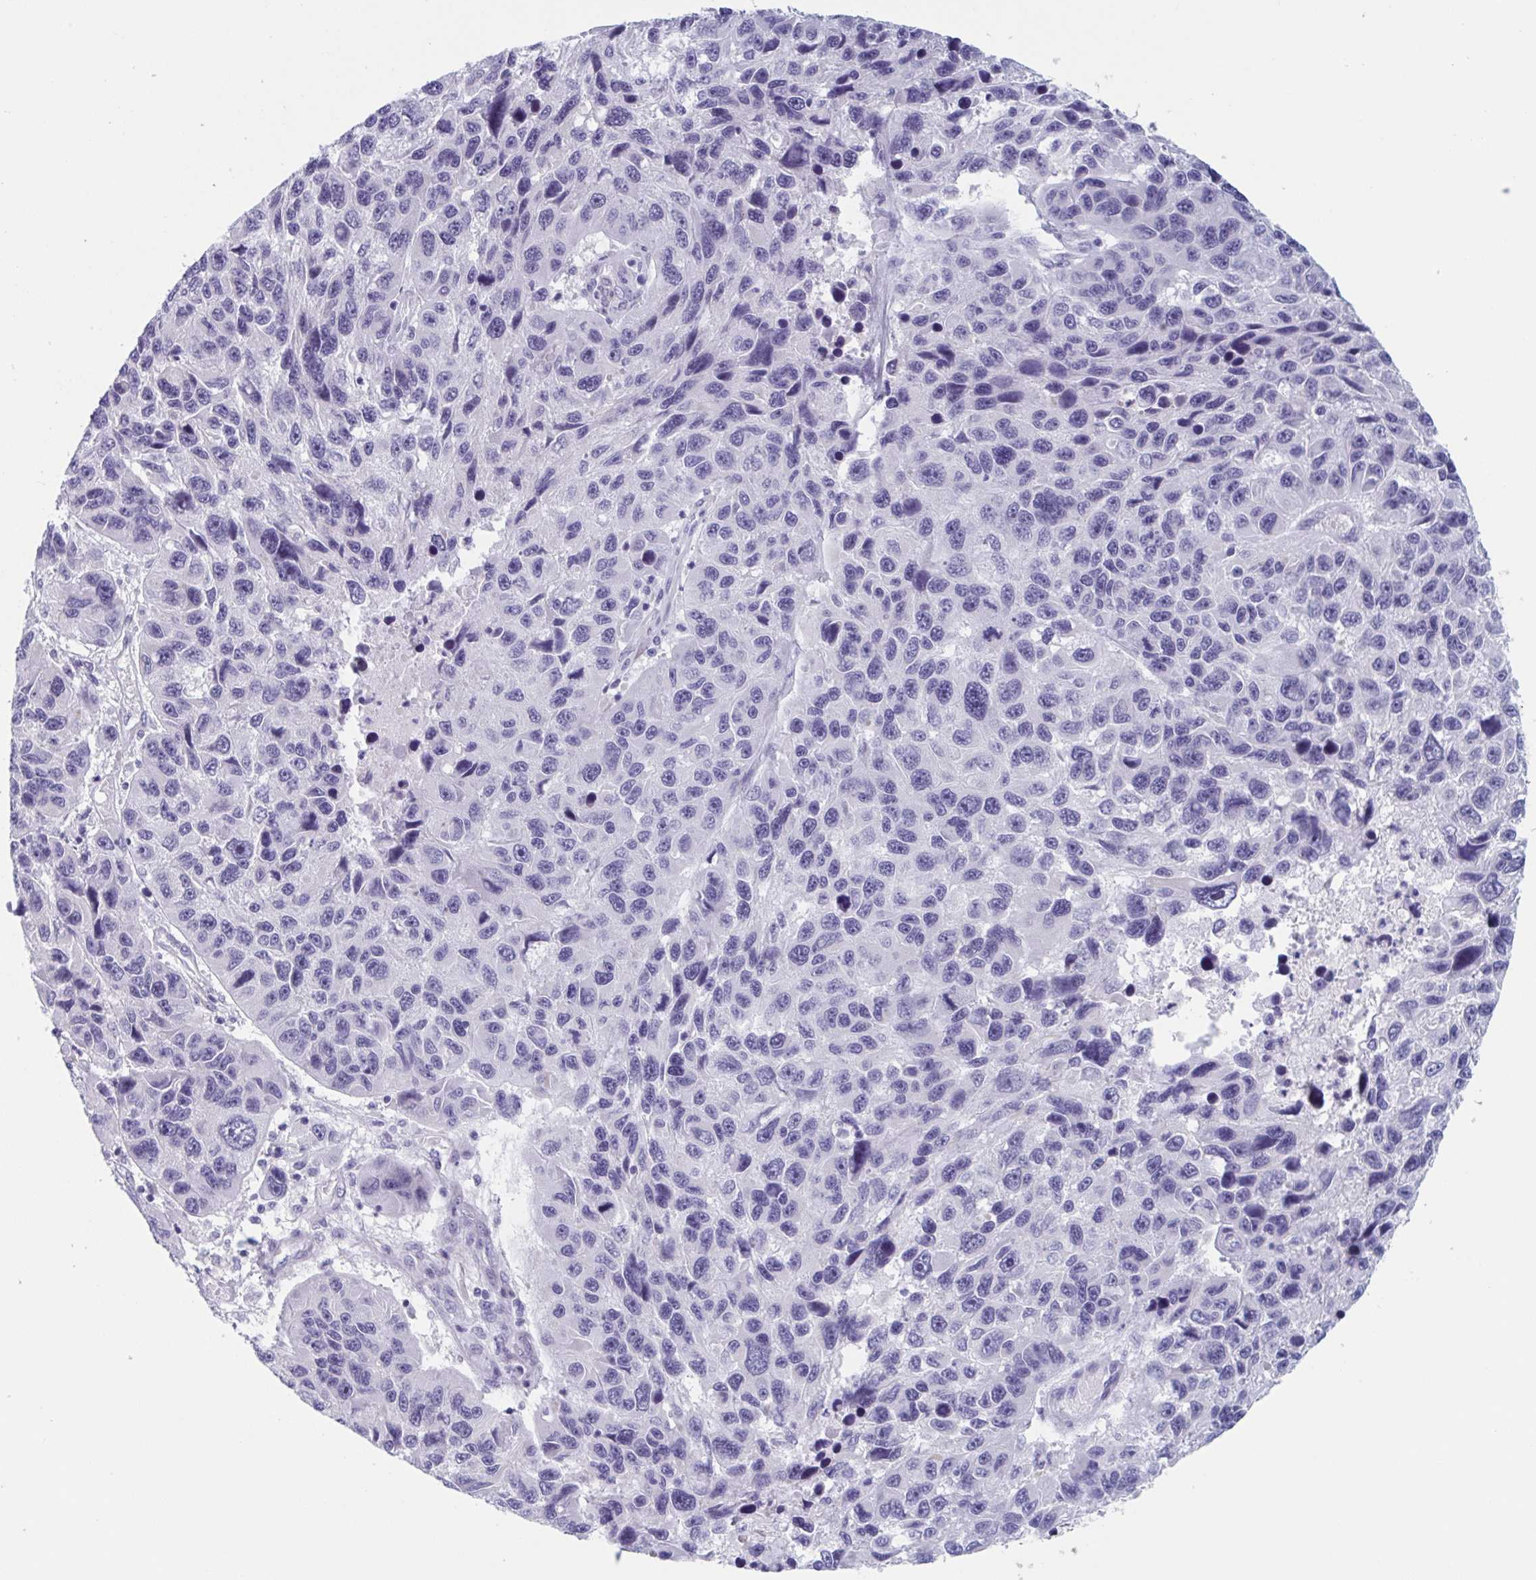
{"staining": {"intensity": "negative", "quantity": "none", "location": "none"}, "tissue": "melanoma", "cell_type": "Tumor cells", "image_type": "cancer", "snomed": [{"axis": "morphology", "description": "Malignant melanoma, NOS"}, {"axis": "topography", "description": "Skin"}], "caption": "Tumor cells are negative for brown protein staining in malignant melanoma.", "gene": "HSD11B2", "patient": {"sex": "male", "age": 53}}